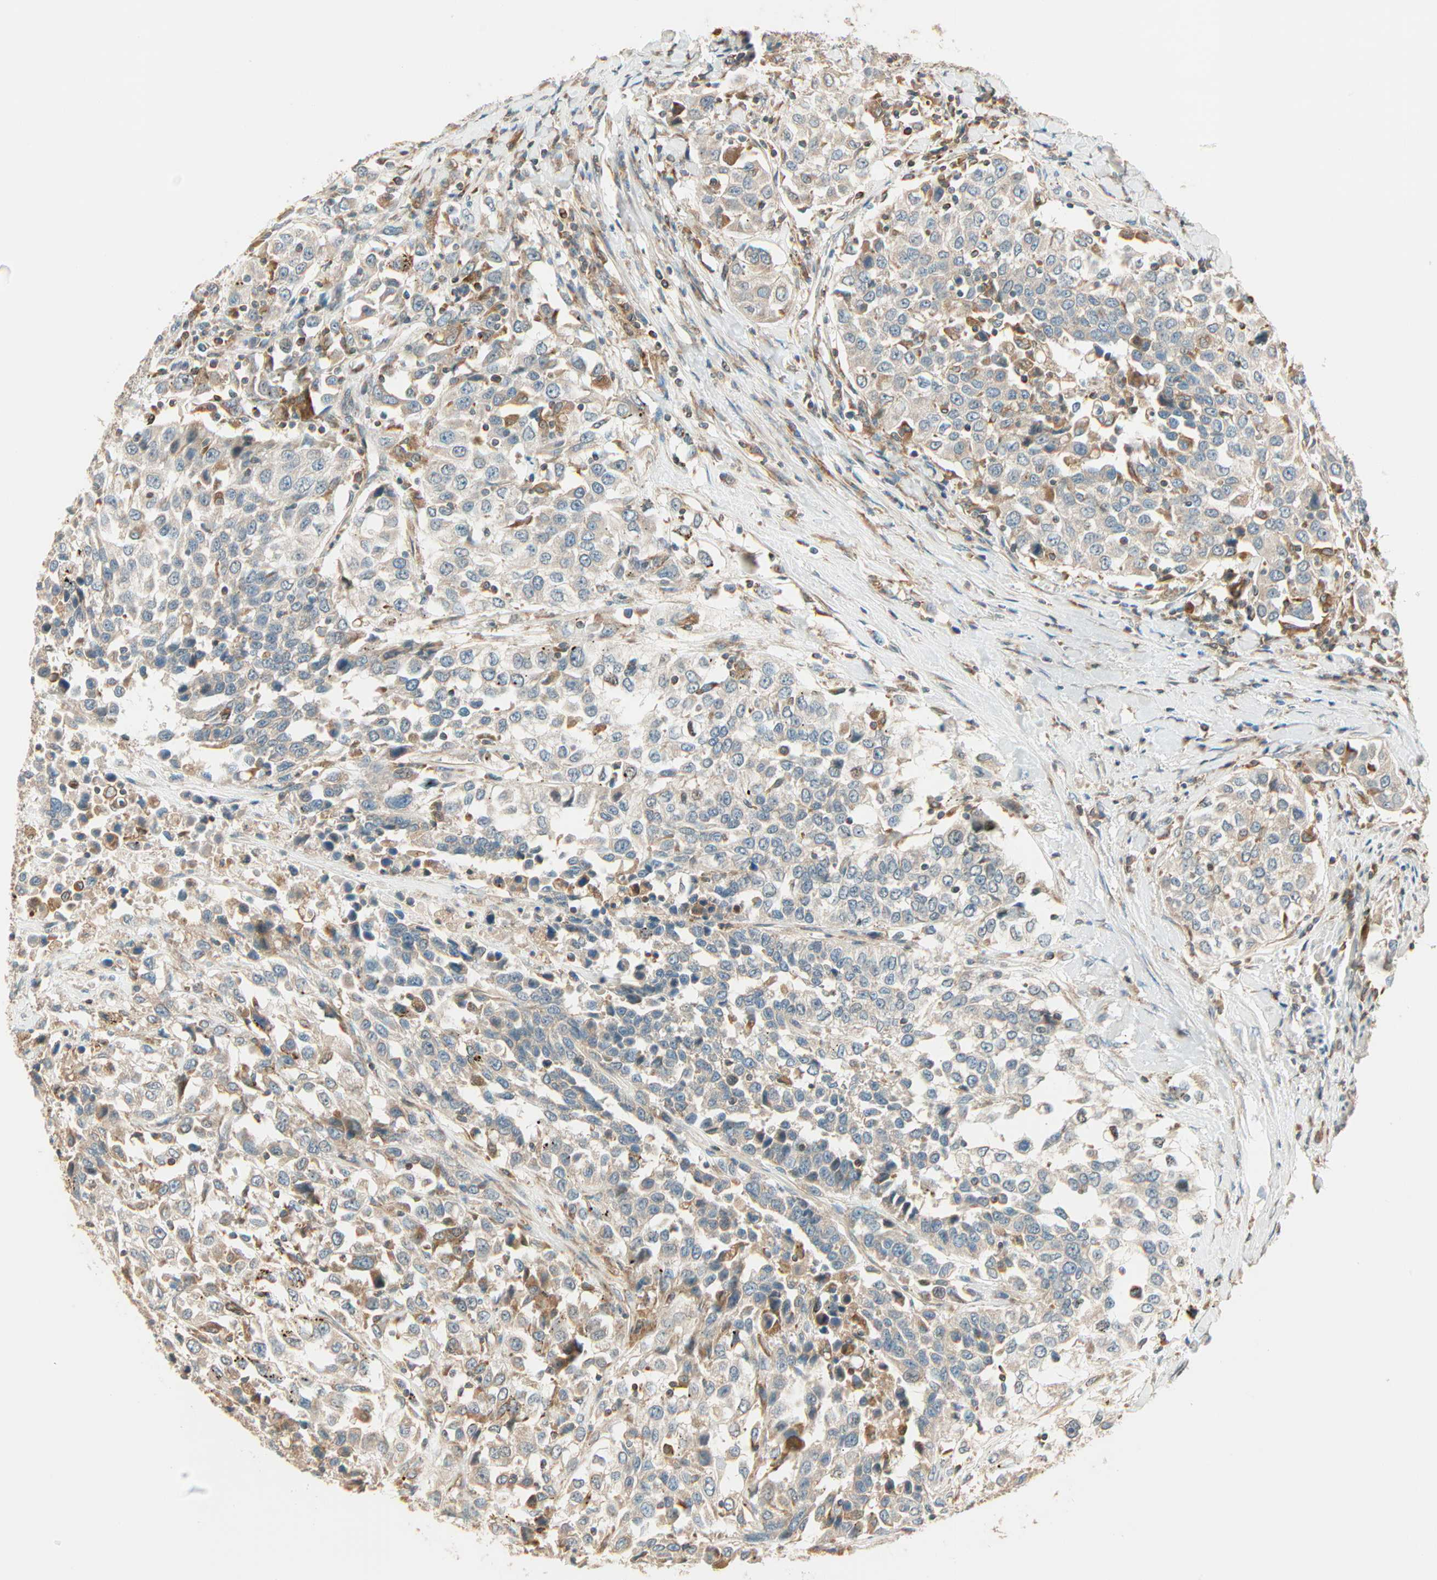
{"staining": {"intensity": "weak", "quantity": ">75%", "location": "cytoplasmic/membranous"}, "tissue": "urothelial cancer", "cell_type": "Tumor cells", "image_type": "cancer", "snomed": [{"axis": "morphology", "description": "Urothelial carcinoma, High grade"}, {"axis": "topography", "description": "Urinary bladder"}], "caption": "Immunohistochemical staining of urothelial carcinoma (high-grade) demonstrates low levels of weak cytoplasmic/membranous protein staining in about >75% of tumor cells. Nuclei are stained in blue.", "gene": "PNPLA6", "patient": {"sex": "female", "age": 80}}